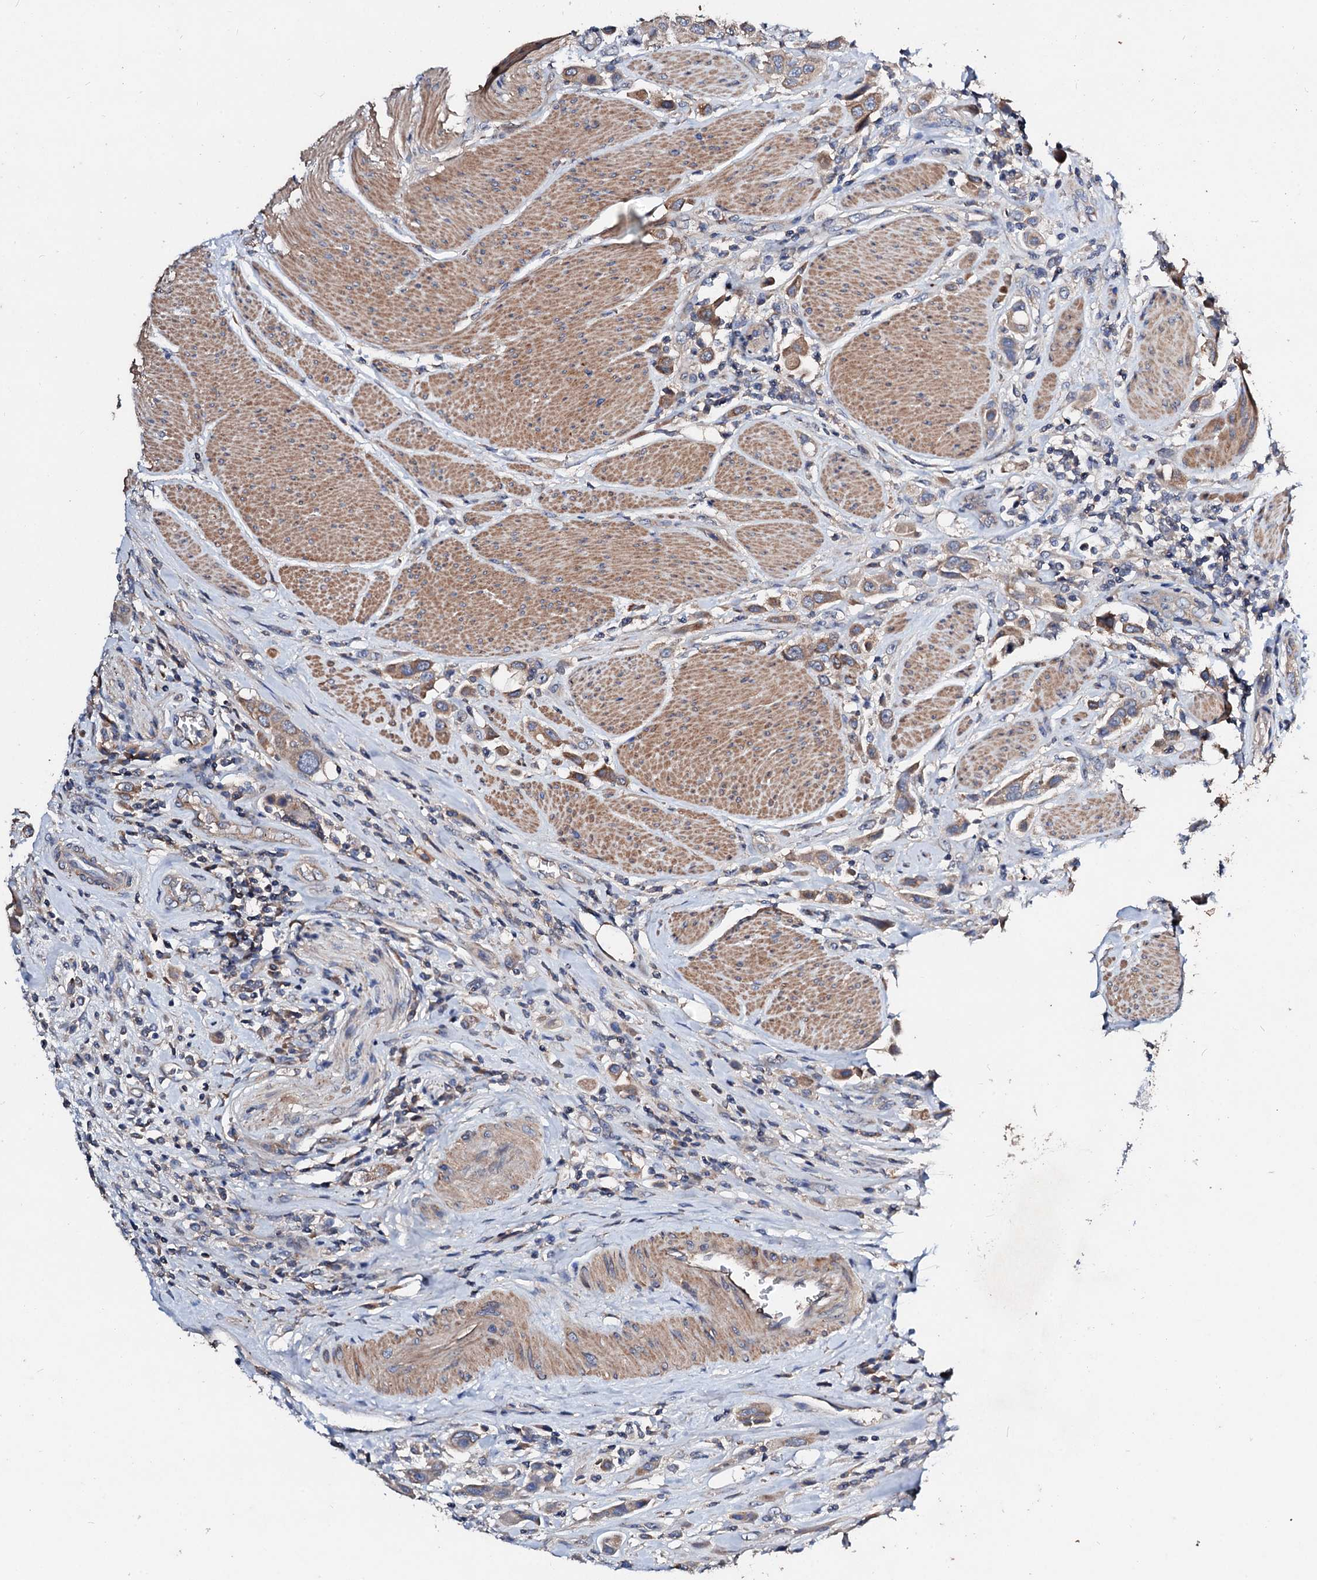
{"staining": {"intensity": "moderate", "quantity": "25%-75%", "location": "cytoplasmic/membranous"}, "tissue": "urothelial cancer", "cell_type": "Tumor cells", "image_type": "cancer", "snomed": [{"axis": "morphology", "description": "Urothelial carcinoma, High grade"}, {"axis": "topography", "description": "Urinary bladder"}], "caption": "Urothelial carcinoma (high-grade) was stained to show a protein in brown. There is medium levels of moderate cytoplasmic/membranous positivity in approximately 25%-75% of tumor cells.", "gene": "FIBIN", "patient": {"sex": "male", "age": 50}}